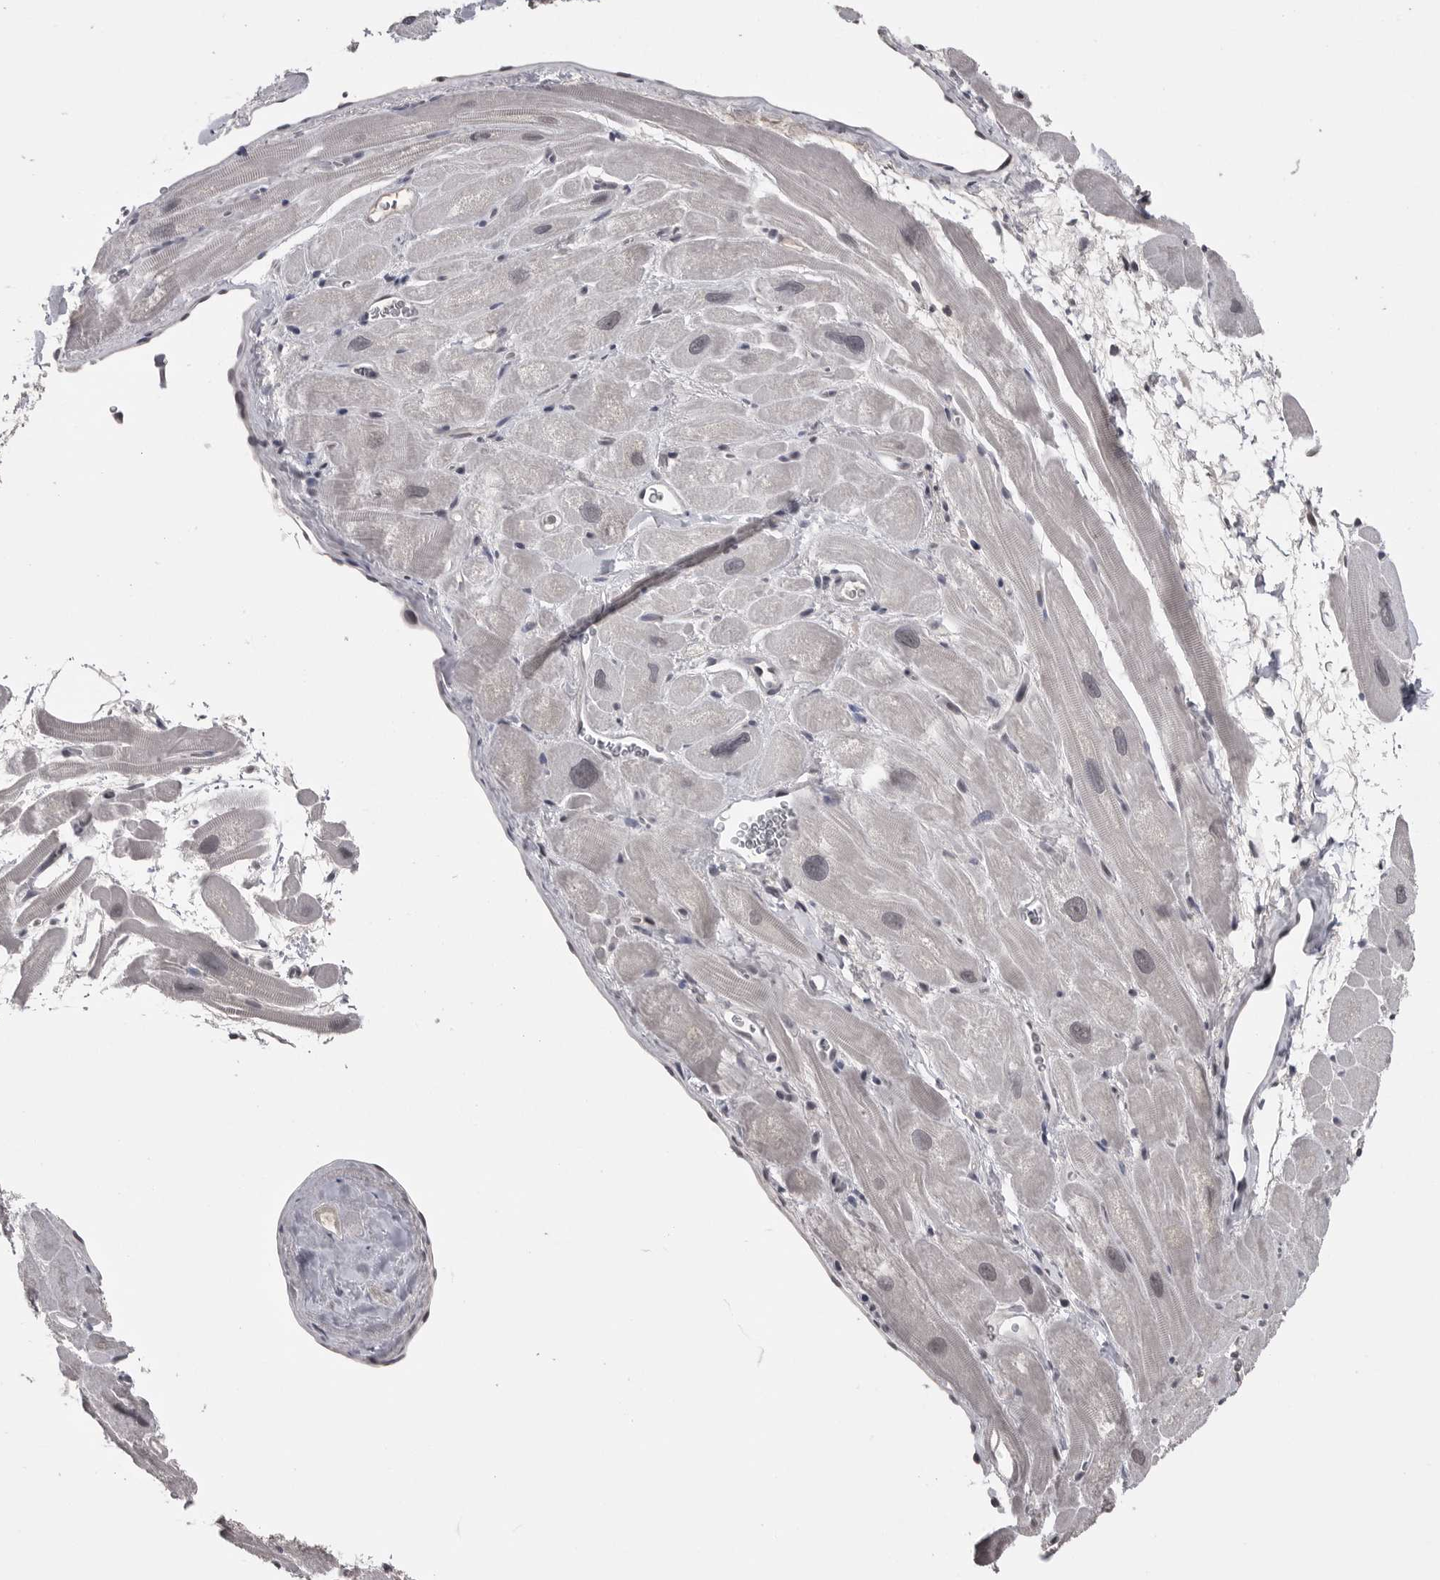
{"staining": {"intensity": "negative", "quantity": "none", "location": "none"}, "tissue": "heart muscle", "cell_type": "Cardiomyocytes", "image_type": "normal", "snomed": [{"axis": "morphology", "description": "Normal tissue, NOS"}, {"axis": "topography", "description": "Heart"}], "caption": "DAB immunohistochemical staining of benign heart muscle reveals no significant expression in cardiomyocytes. (IHC, brightfield microscopy, high magnification).", "gene": "DLG2", "patient": {"sex": "male", "age": 49}}